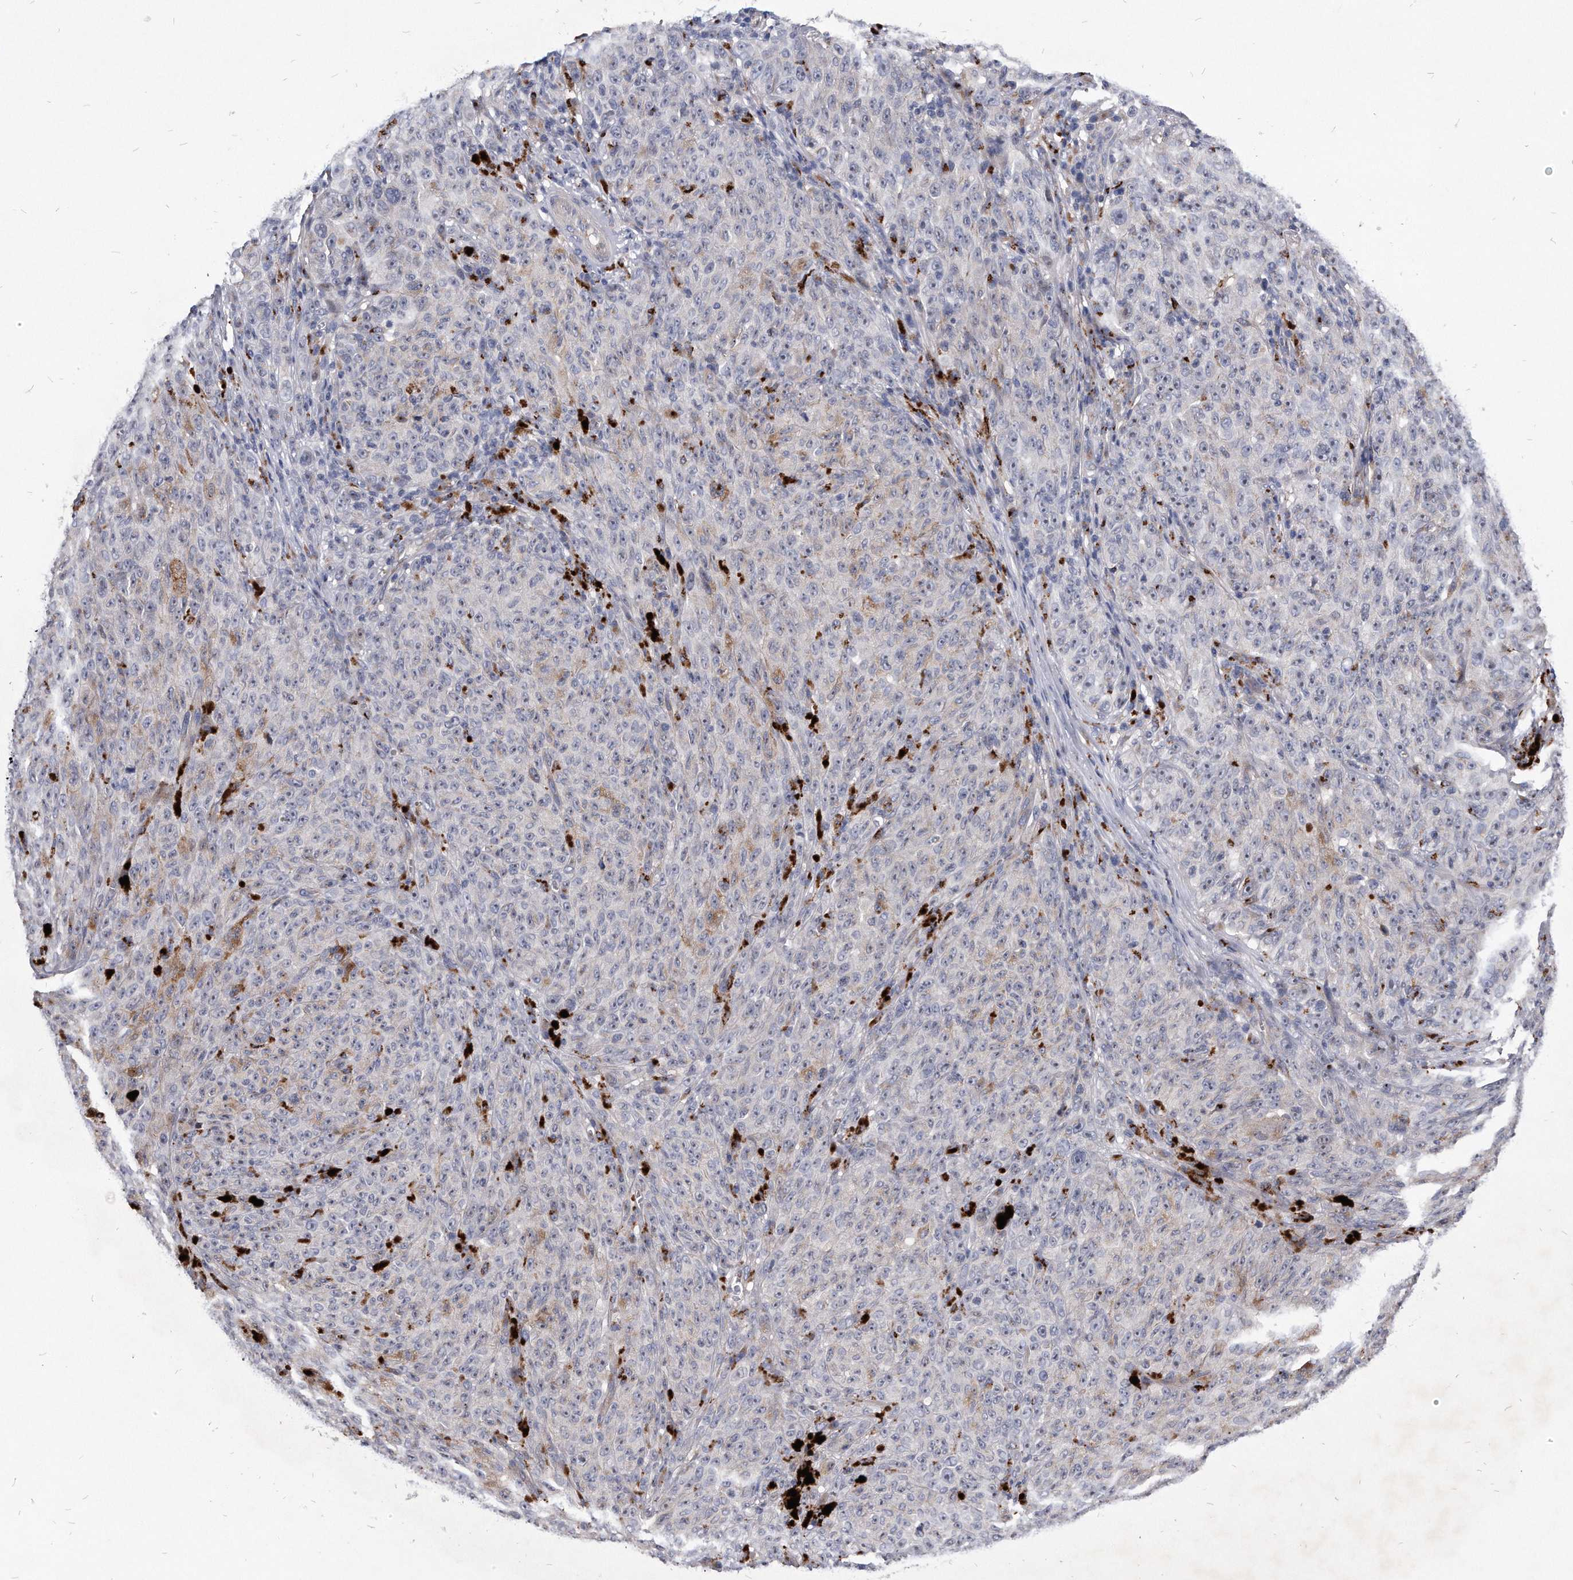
{"staining": {"intensity": "negative", "quantity": "none", "location": "none"}, "tissue": "melanoma", "cell_type": "Tumor cells", "image_type": "cancer", "snomed": [{"axis": "morphology", "description": "Malignant melanoma, NOS"}, {"axis": "topography", "description": "Skin"}], "caption": "A micrograph of malignant melanoma stained for a protein demonstrates no brown staining in tumor cells.", "gene": "MGAT4A", "patient": {"sex": "female", "age": 82}}